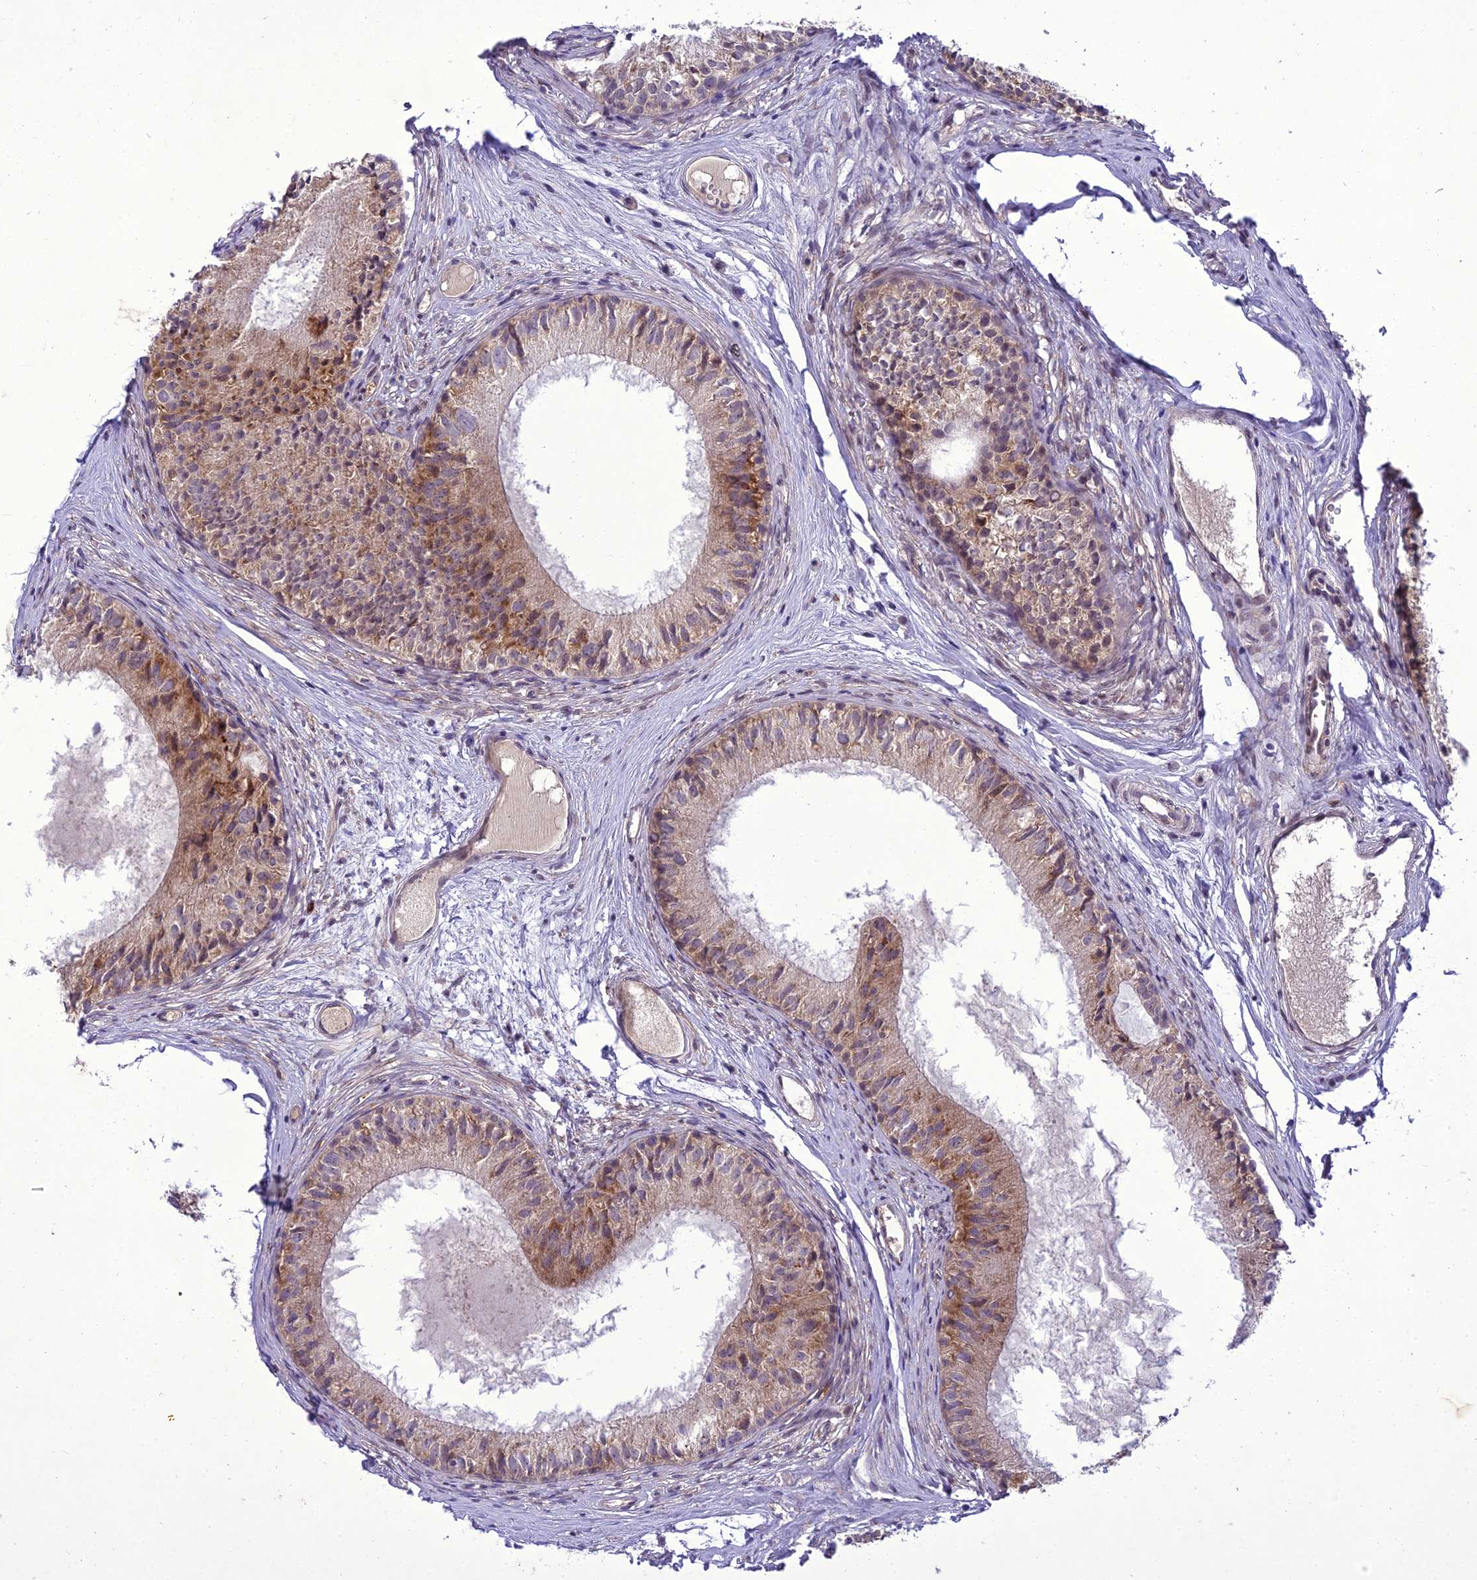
{"staining": {"intensity": "moderate", "quantity": "<25%", "location": "cytoplasmic/membranous"}, "tissue": "epididymis", "cell_type": "Glandular cells", "image_type": "normal", "snomed": [{"axis": "morphology", "description": "Normal tissue, NOS"}, {"axis": "morphology", "description": "Seminoma in situ"}, {"axis": "topography", "description": "Testis"}, {"axis": "topography", "description": "Epididymis"}], "caption": "Approximately <25% of glandular cells in benign human epididymis show moderate cytoplasmic/membranous protein staining as visualized by brown immunohistochemical staining.", "gene": "NEURL2", "patient": {"sex": "male", "age": 28}}